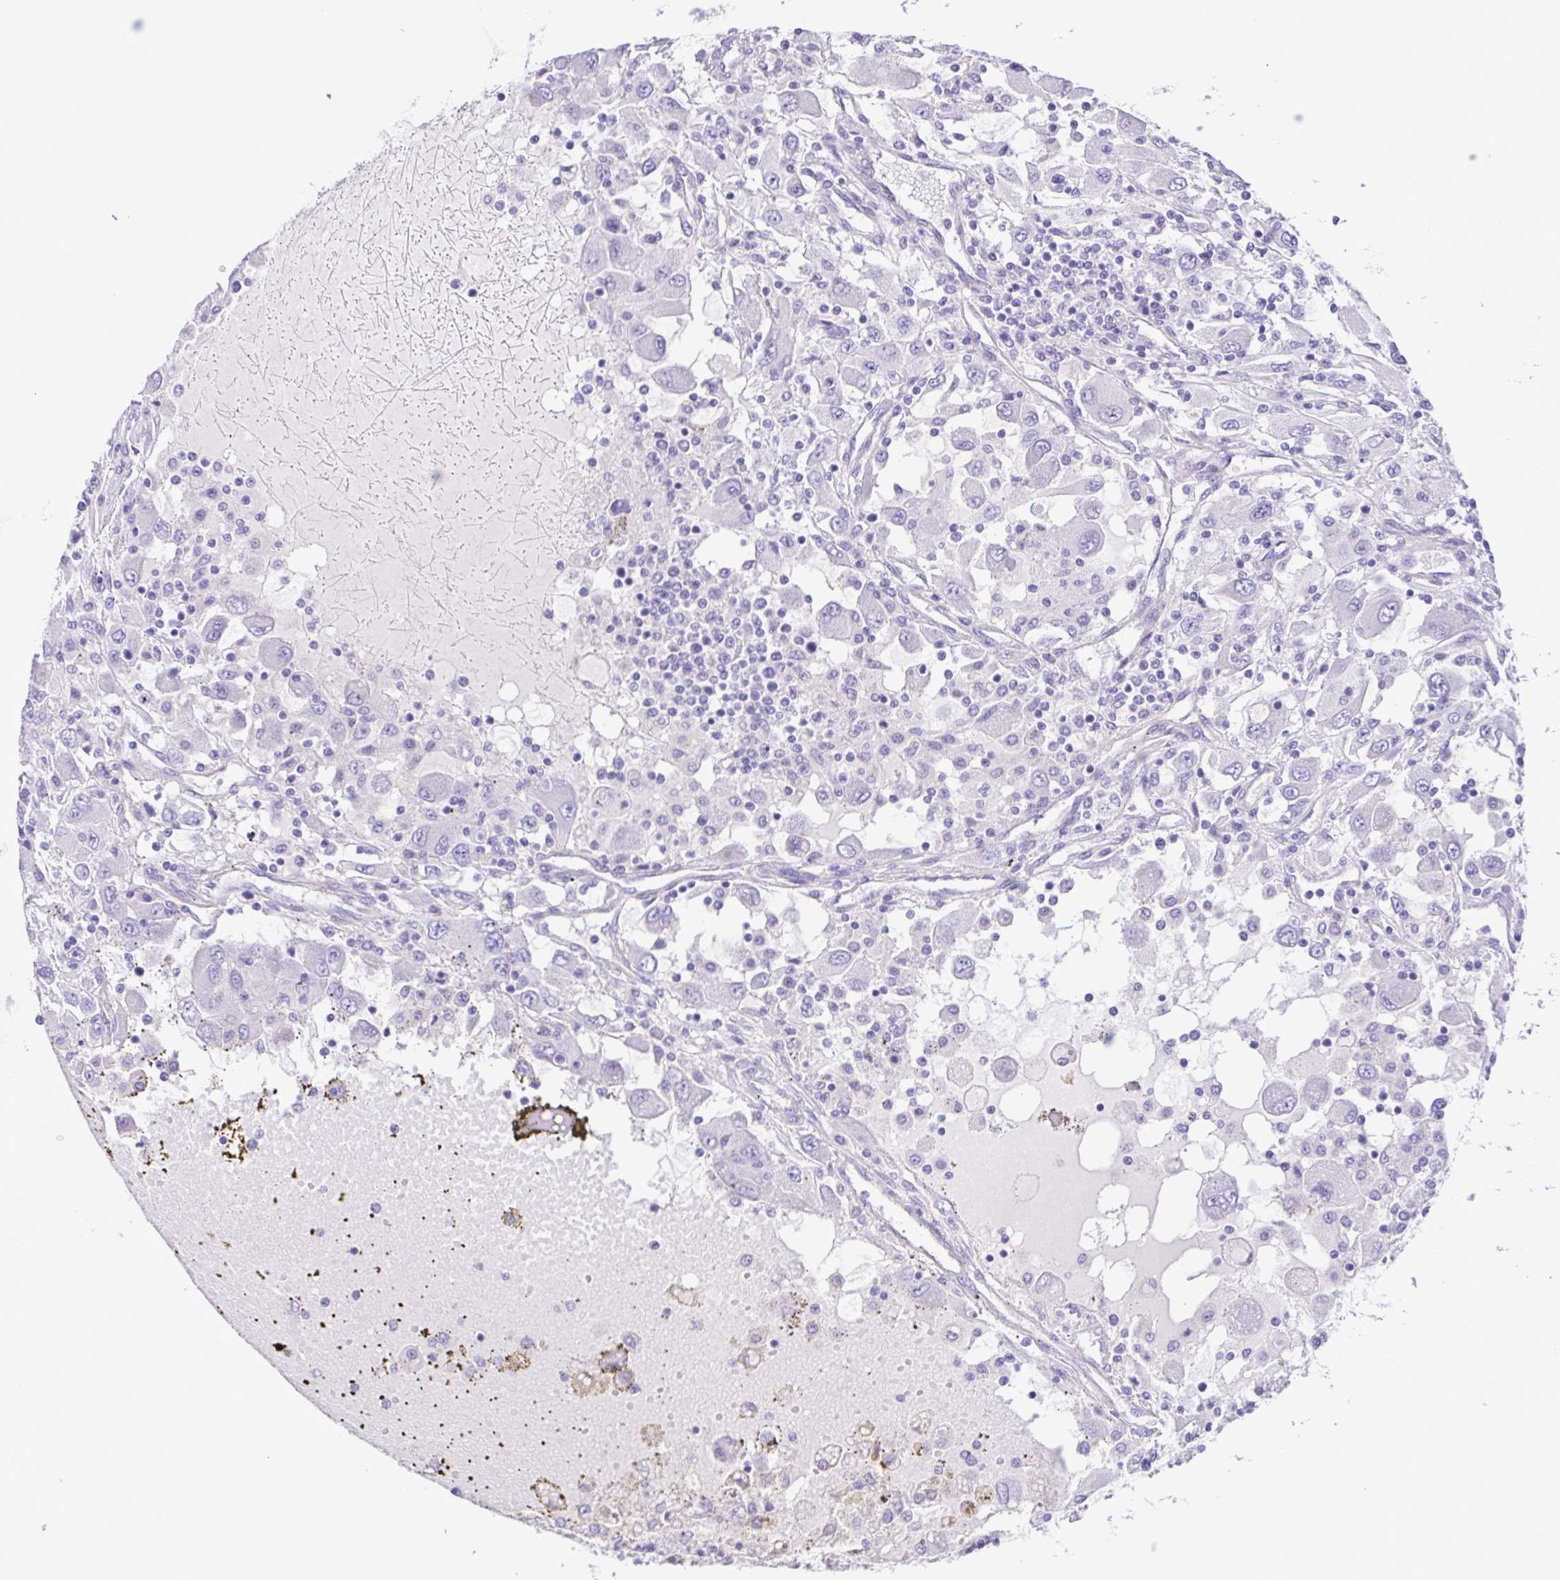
{"staining": {"intensity": "negative", "quantity": "none", "location": "none"}, "tissue": "renal cancer", "cell_type": "Tumor cells", "image_type": "cancer", "snomed": [{"axis": "morphology", "description": "Adenocarcinoma, NOS"}, {"axis": "topography", "description": "Kidney"}], "caption": "Adenocarcinoma (renal) was stained to show a protein in brown. There is no significant positivity in tumor cells.", "gene": "ISM2", "patient": {"sex": "female", "age": 67}}